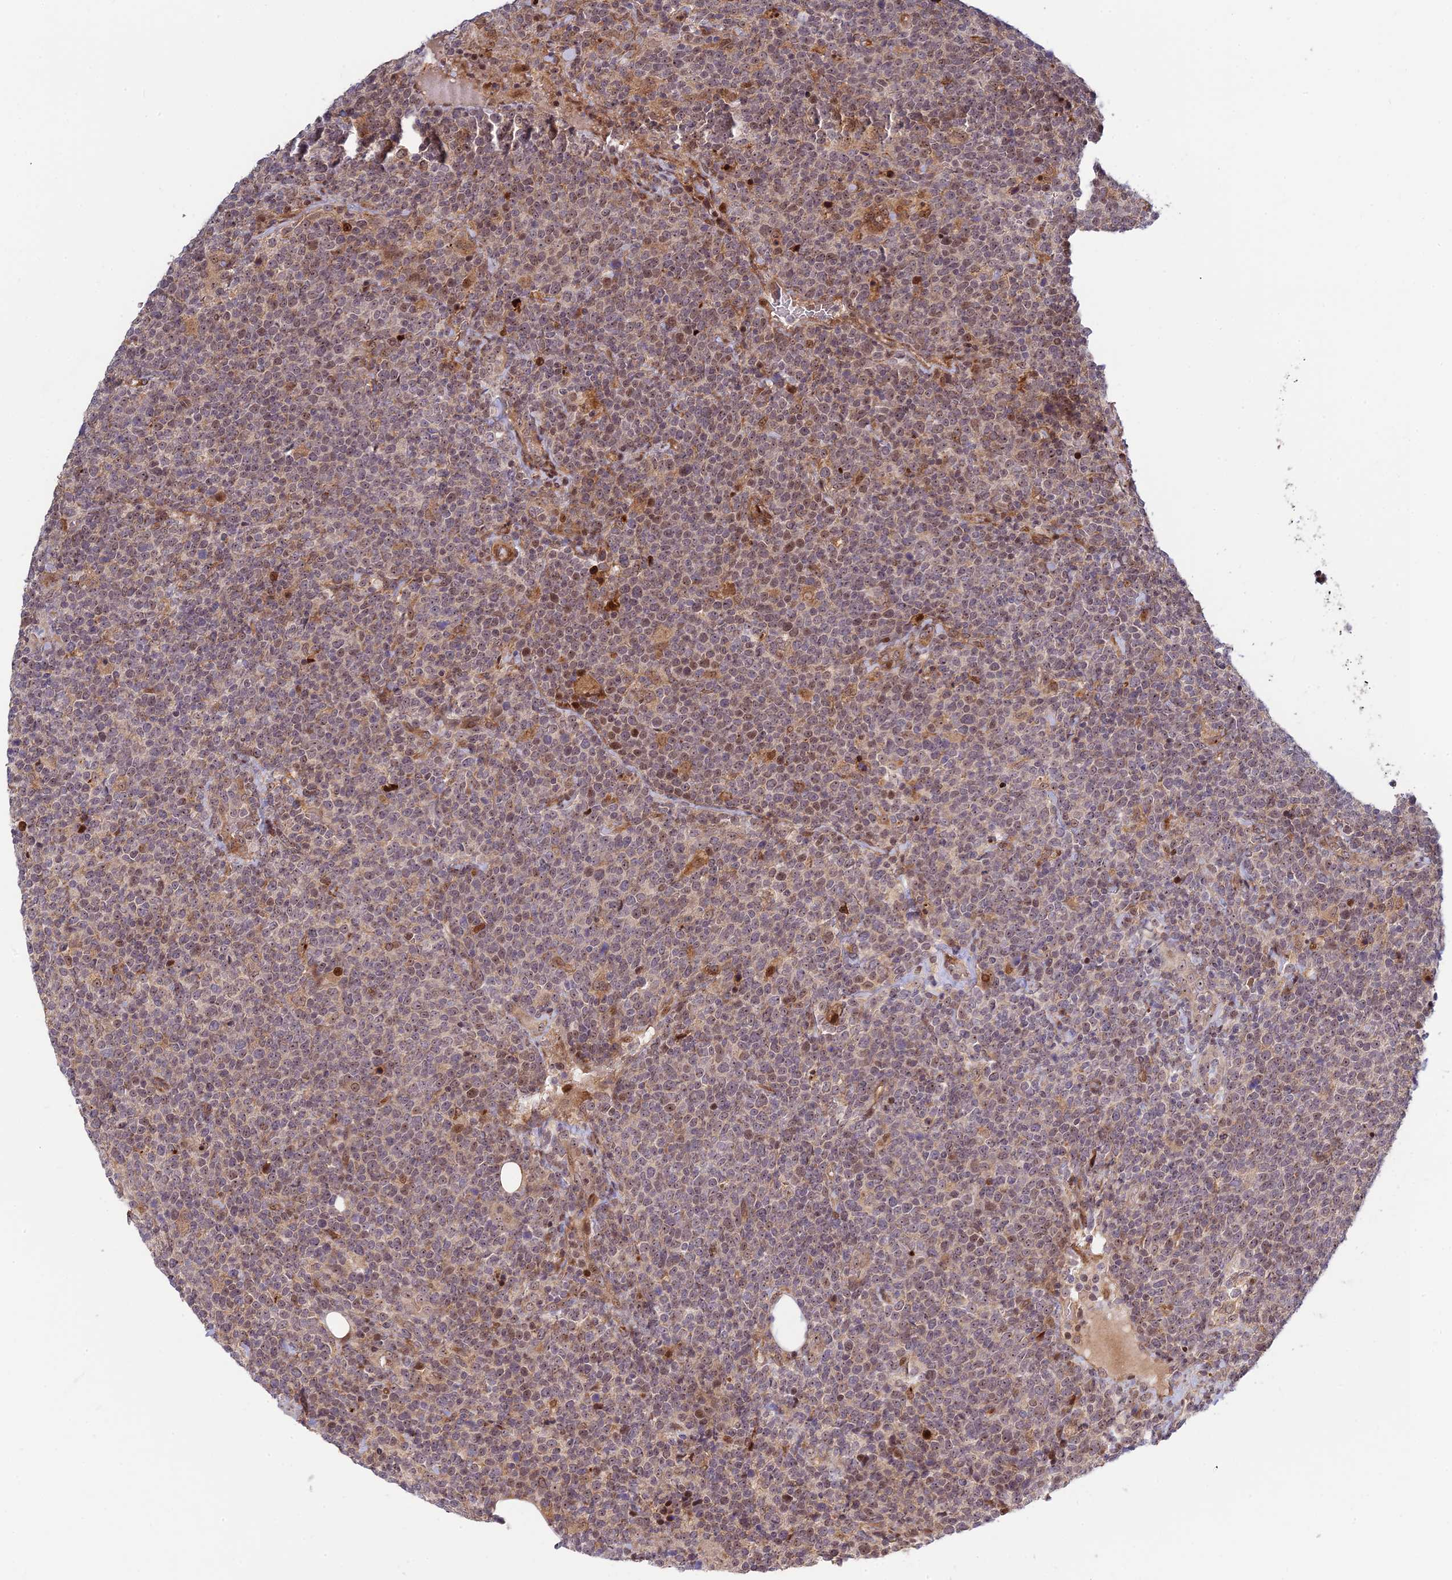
{"staining": {"intensity": "moderate", "quantity": "<25%", "location": "nuclear"}, "tissue": "lymphoma", "cell_type": "Tumor cells", "image_type": "cancer", "snomed": [{"axis": "morphology", "description": "Malignant lymphoma, non-Hodgkin's type, High grade"}, {"axis": "topography", "description": "Lymph node"}], "caption": "This histopathology image exhibits immunohistochemistry (IHC) staining of human lymphoma, with low moderate nuclear staining in approximately <25% of tumor cells.", "gene": "UFSP2", "patient": {"sex": "male", "age": 61}}